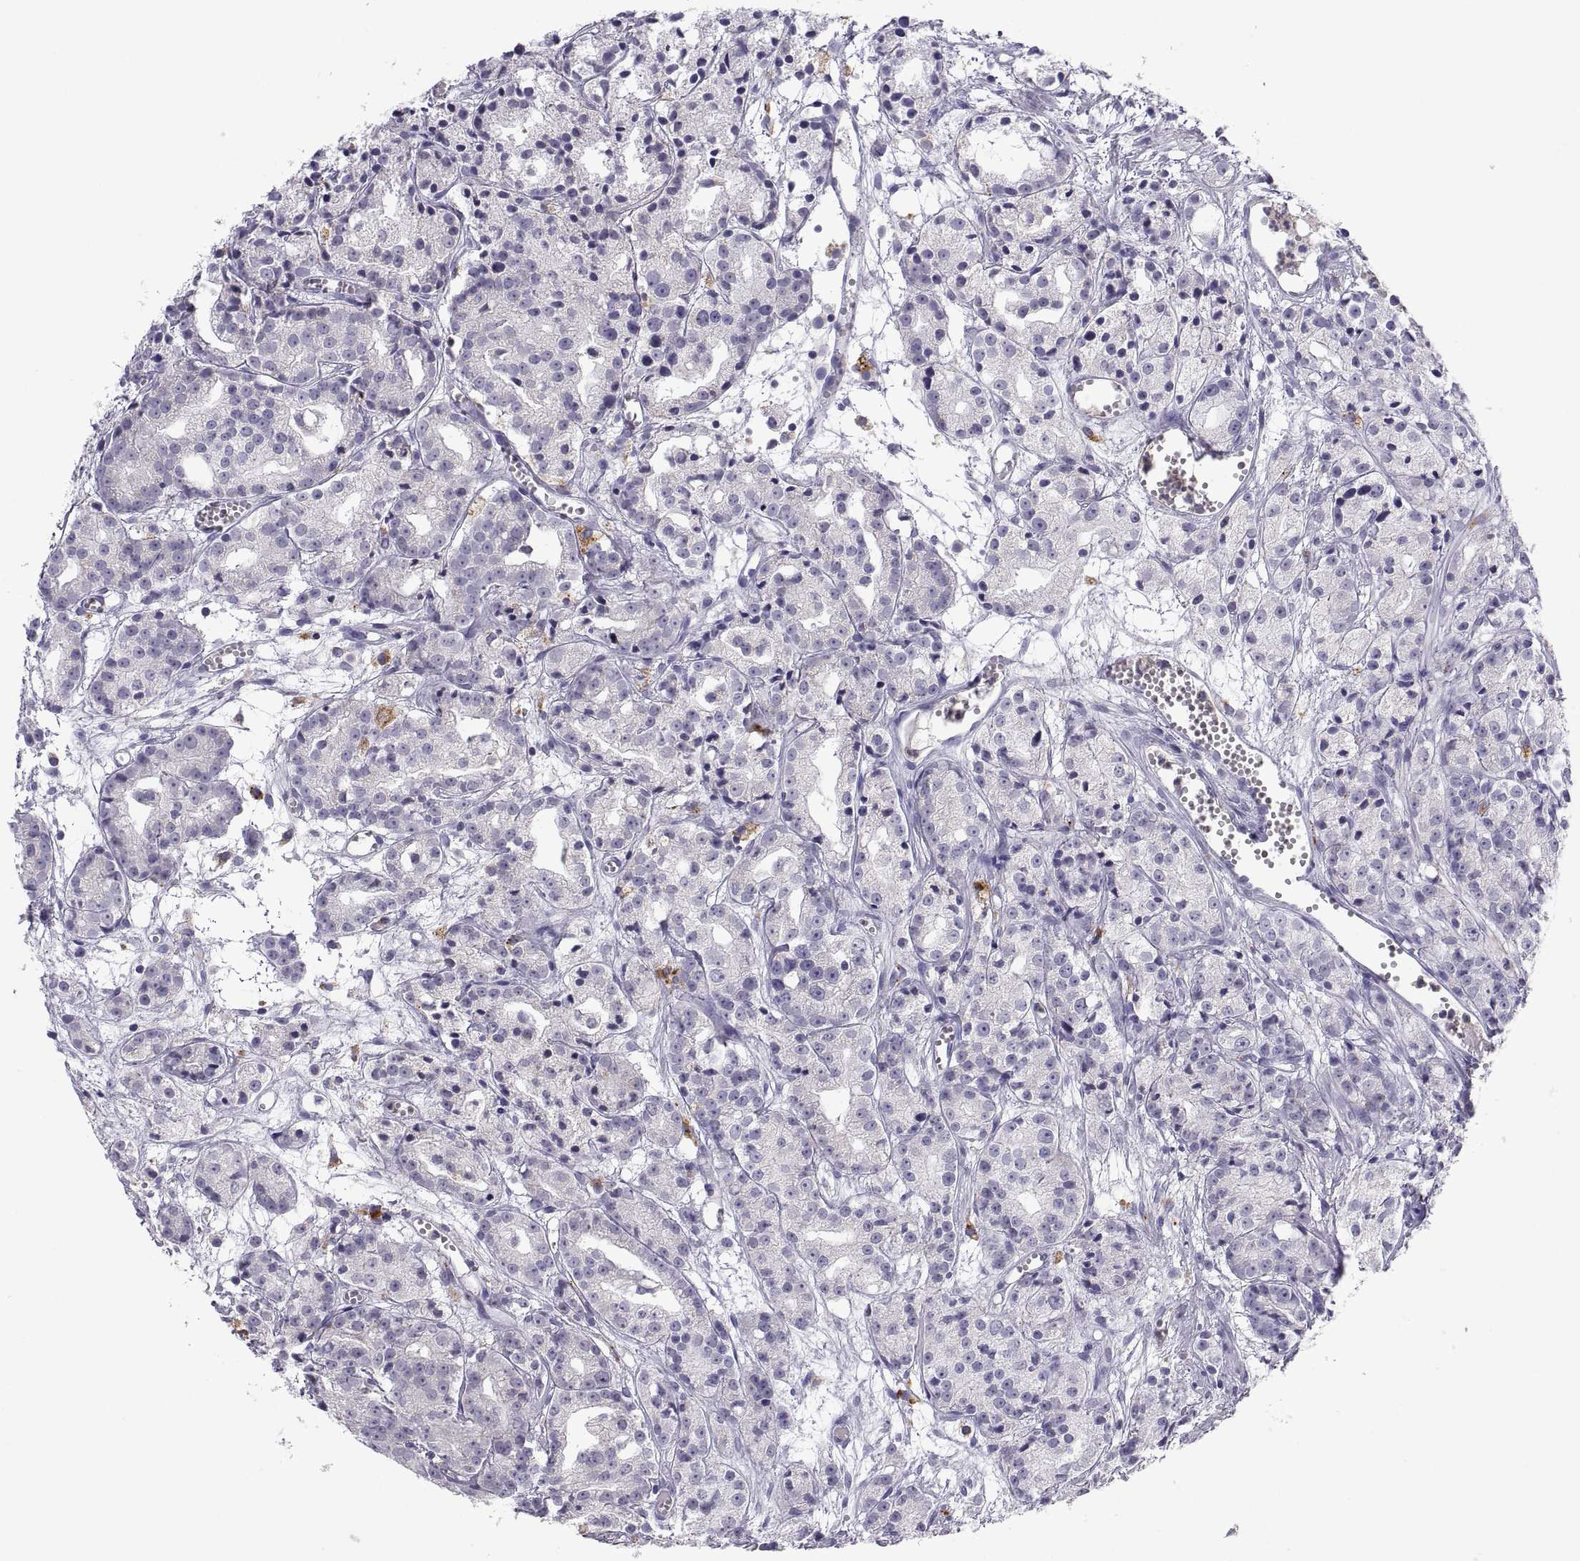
{"staining": {"intensity": "negative", "quantity": "none", "location": "none"}, "tissue": "prostate cancer", "cell_type": "Tumor cells", "image_type": "cancer", "snomed": [{"axis": "morphology", "description": "Adenocarcinoma, Medium grade"}, {"axis": "topography", "description": "Prostate"}], "caption": "Prostate cancer (medium-grade adenocarcinoma) stained for a protein using immunohistochemistry demonstrates no expression tumor cells.", "gene": "RGS19", "patient": {"sex": "male", "age": 74}}